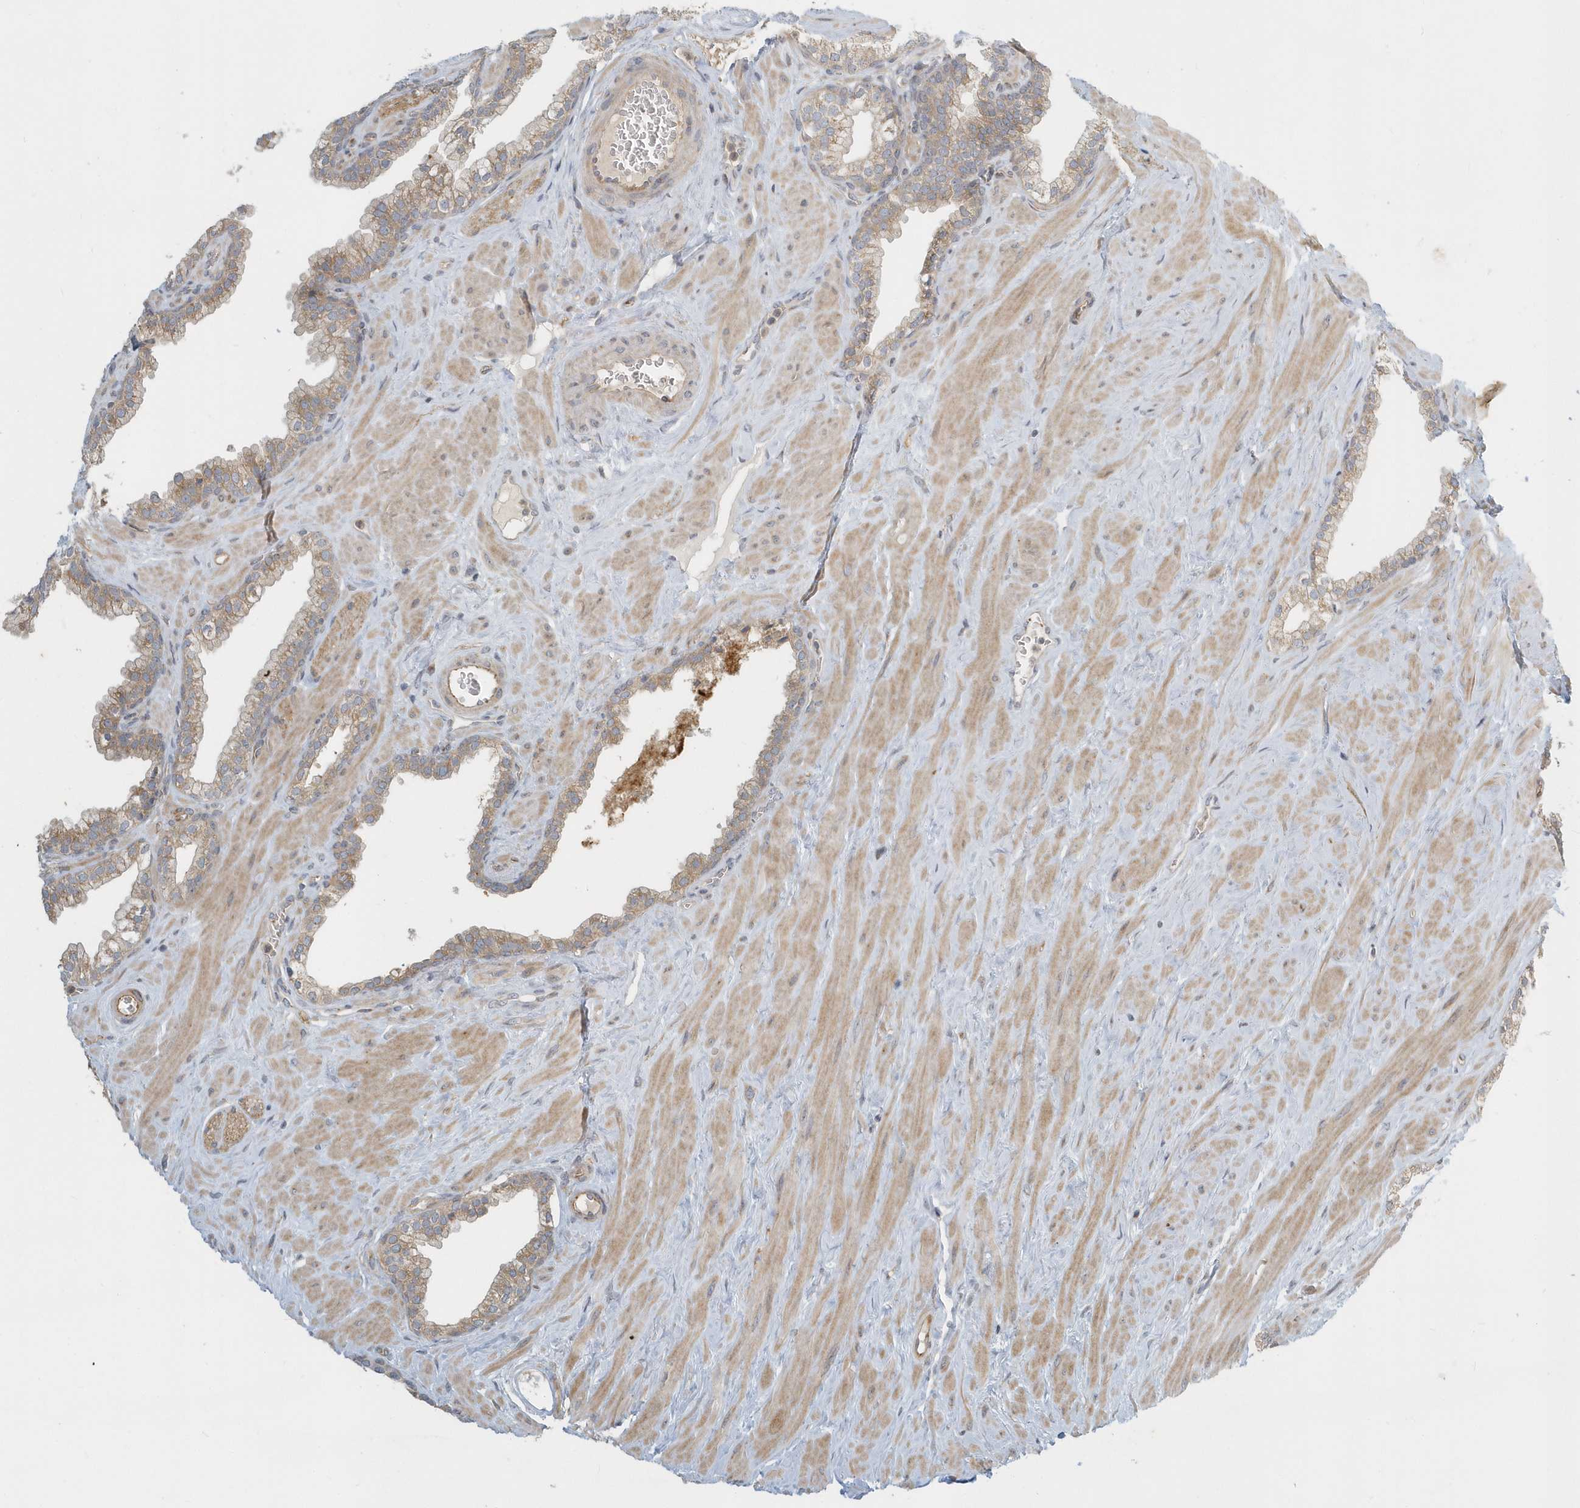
{"staining": {"intensity": "moderate", "quantity": "25%-75%", "location": "cytoplasmic/membranous"}, "tissue": "prostate", "cell_type": "Glandular cells", "image_type": "normal", "snomed": [{"axis": "morphology", "description": "Normal tissue, NOS"}, {"axis": "morphology", "description": "Urothelial carcinoma, Low grade"}, {"axis": "topography", "description": "Urinary bladder"}, {"axis": "topography", "description": "Prostate"}], "caption": "A high-resolution image shows immunohistochemistry (IHC) staining of benign prostate, which displays moderate cytoplasmic/membranous expression in approximately 25%-75% of glandular cells.", "gene": "NAPB", "patient": {"sex": "male", "age": 60}}